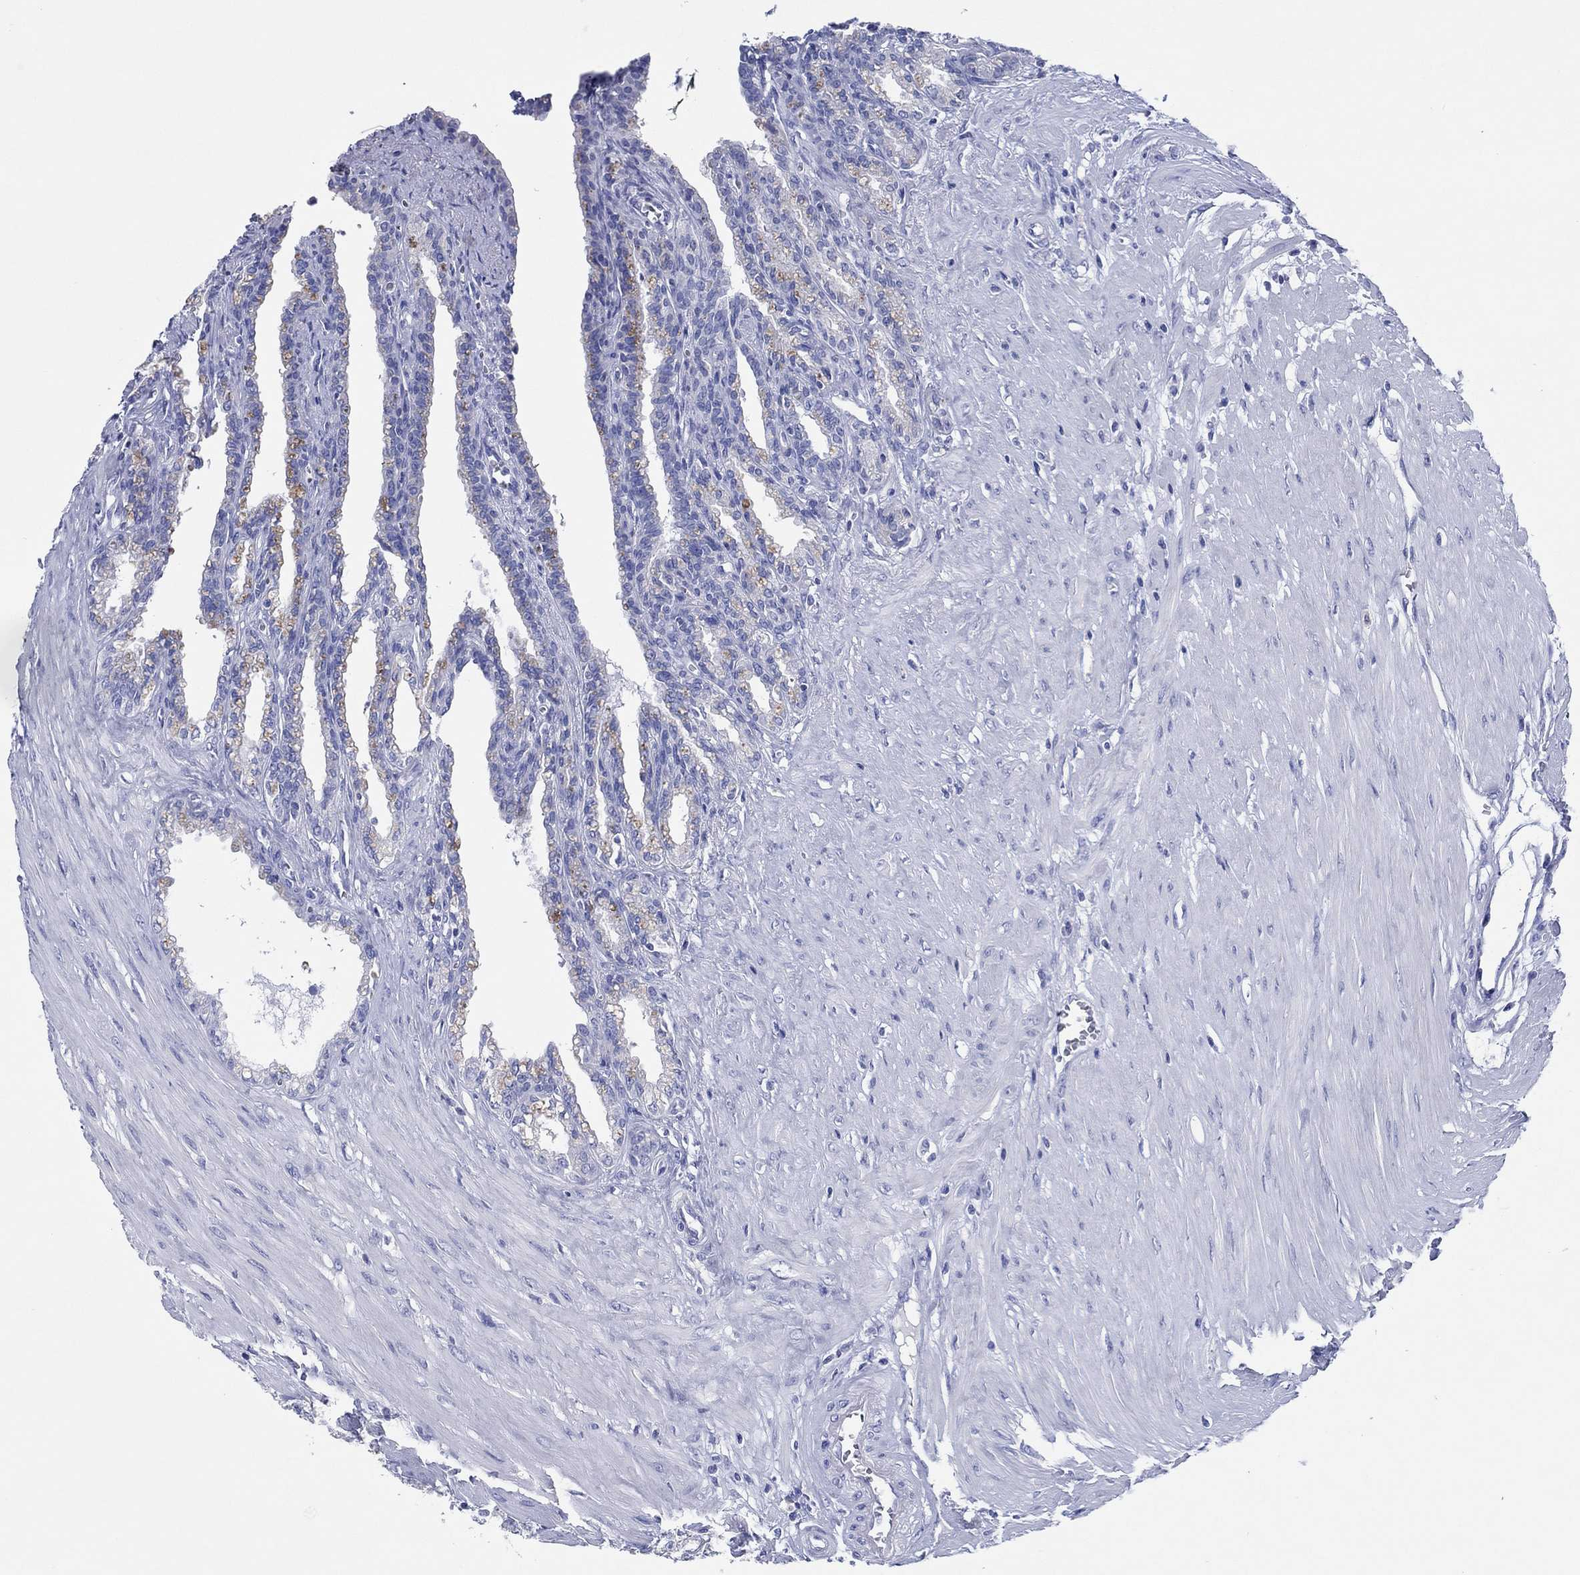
{"staining": {"intensity": "negative", "quantity": "none", "location": "none"}, "tissue": "seminal vesicle", "cell_type": "Glandular cells", "image_type": "normal", "snomed": [{"axis": "morphology", "description": "Normal tissue, NOS"}, {"axis": "morphology", "description": "Urothelial carcinoma, NOS"}, {"axis": "topography", "description": "Urinary bladder"}, {"axis": "topography", "description": "Seminal veicle"}], "caption": "Glandular cells are negative for brown protein staining in unremarkable seminal vesicle. The staining was performed using DAB to visualize the protein expression in brown, while the nuclei were stained in blue with hematoxylin (Magnification: 20x).", "gene": "HCRT", "patient": {"sex": "male", "age": 76}}